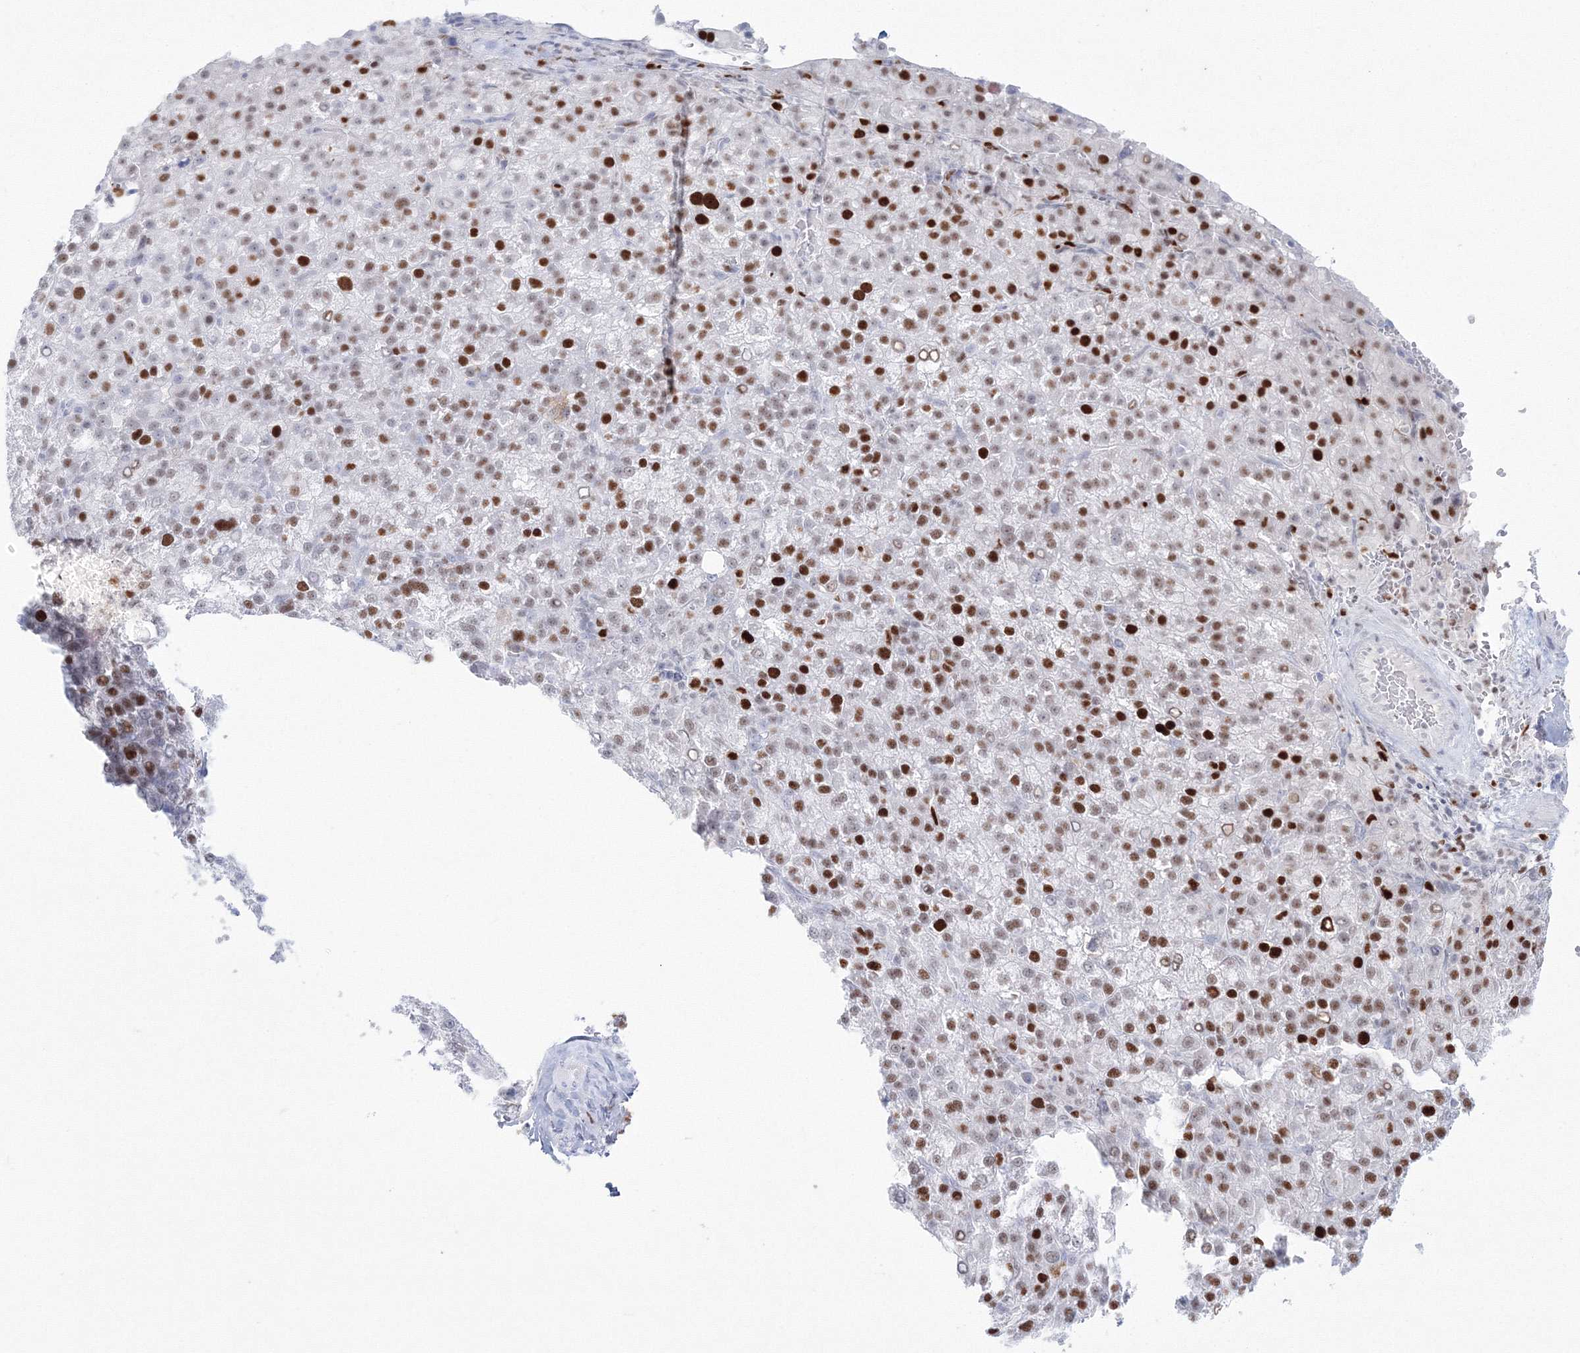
{"staining": {"intensity": "strong", "quantity": ">75%", "location": "nuclear"}, "tissue": "liver cancer", "cell_type": "Tumor cells", "image_type": "cancer", "snomed": [{"axis": "morphology", "description": "Carcinoma, Hepatocellular, NOS"}, {"axis": "topography", "description": "Liver"}], "caption": "Tumor cells demonstrate high levels of strong nuclear positivity in approximately >75% of cells in human hepatocellular carcinoma (liver).", "gene": "LIG1", "patient": {"sex": "female", "age": 58}}